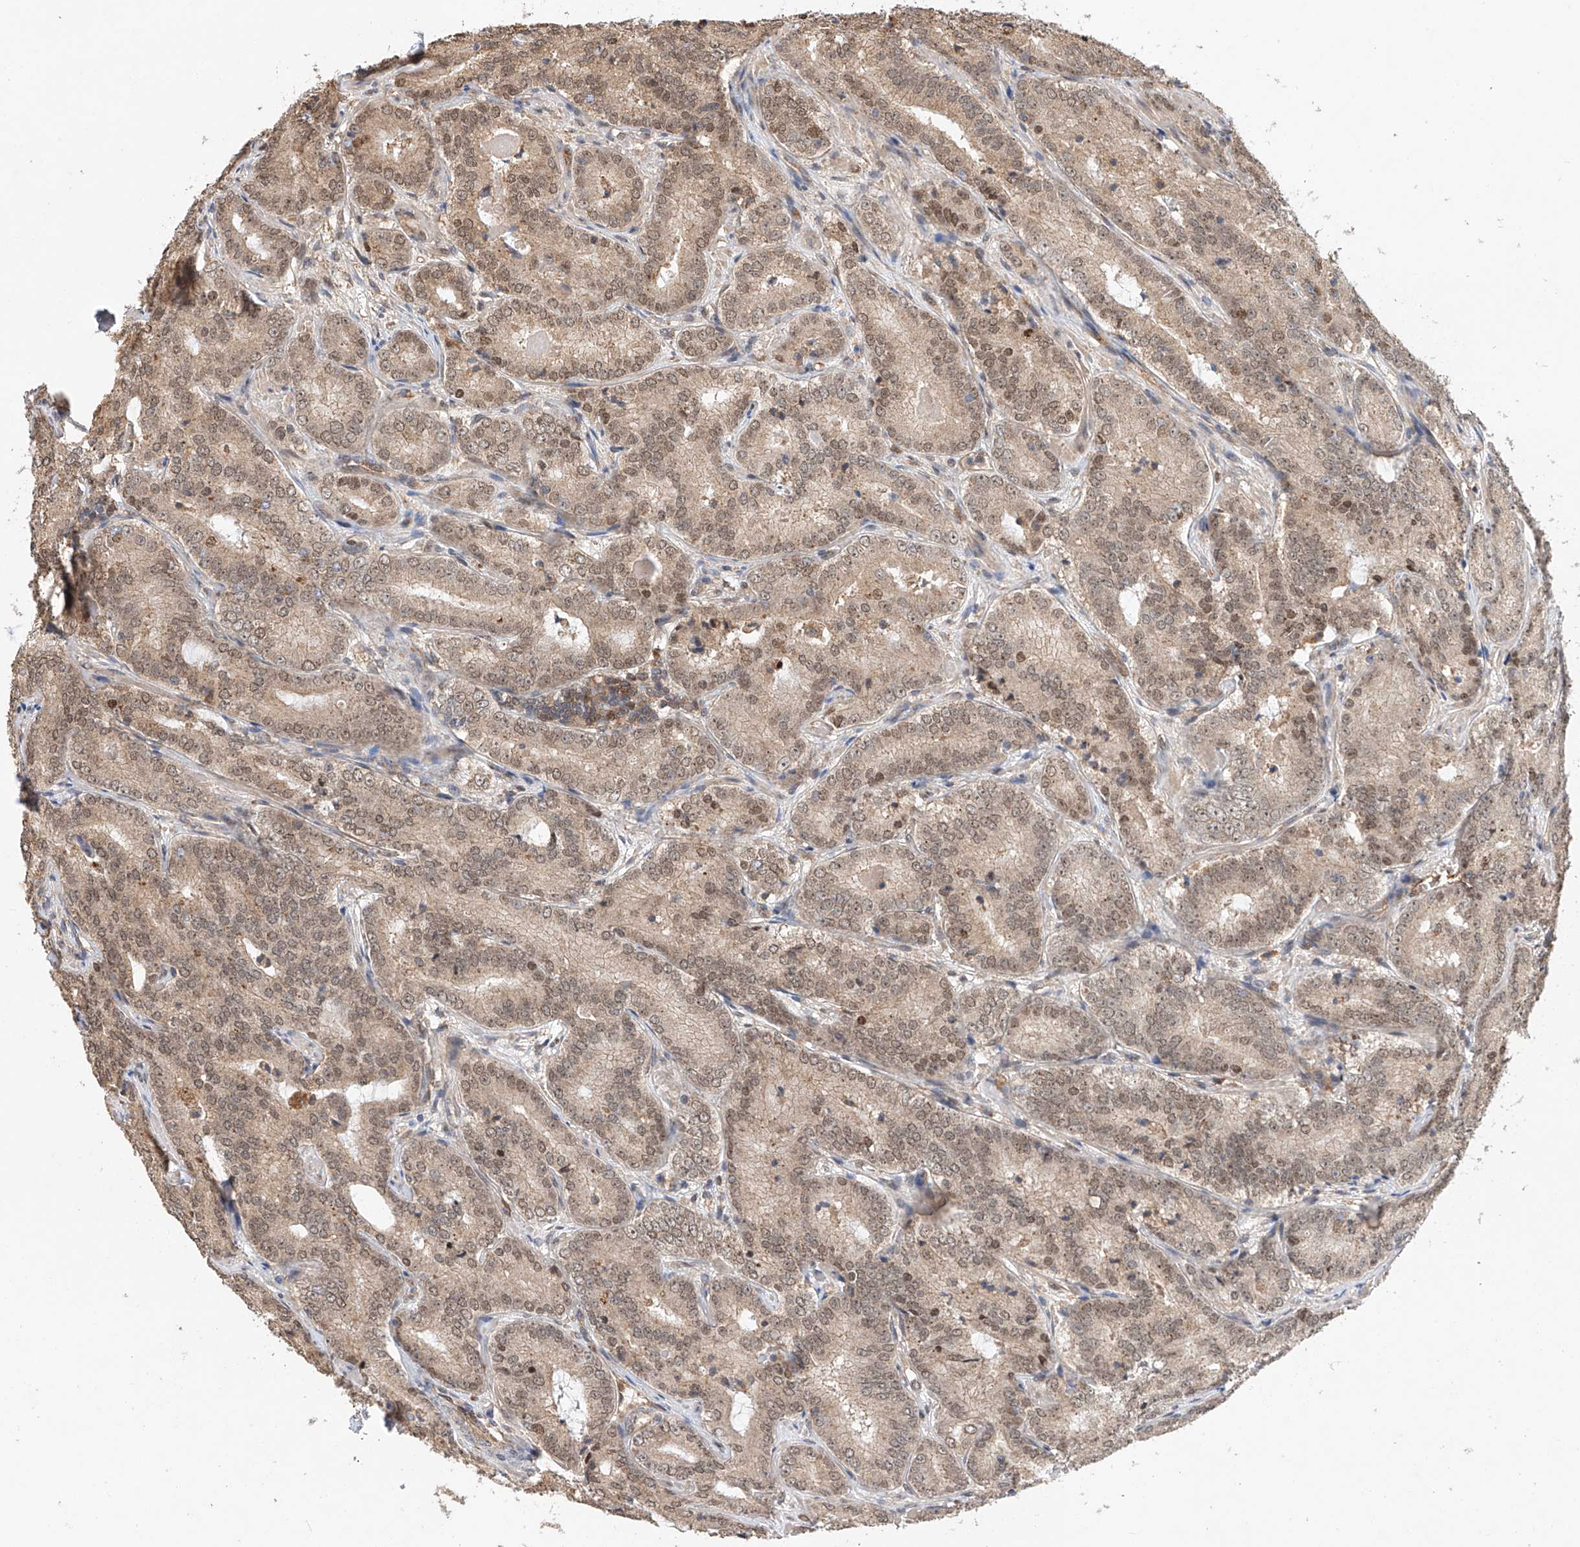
{"staining": {"intensity": "weak", "quantity": ">75%", "location": "cytoplasmic/membranous,nuclear"}, "tissue": "prostate cancer", "cell_type": "Tumor cells", "image_type": "cancer", "snomed": [{"axis": "morphology", "description": "Adenocarcinoma, High grade"}, {"axis": "topography", "description": "Prostate"}], "caption": "Brown immunohistochemical staining in human prostate cancer (high-grade adenocarcinoma) shows weak cytoplasmic/membranous and nuclear expression in approximately >75% of tumor cells.", "gene": "RILPL2", "patient": {"sex": "male", "age": 57}}